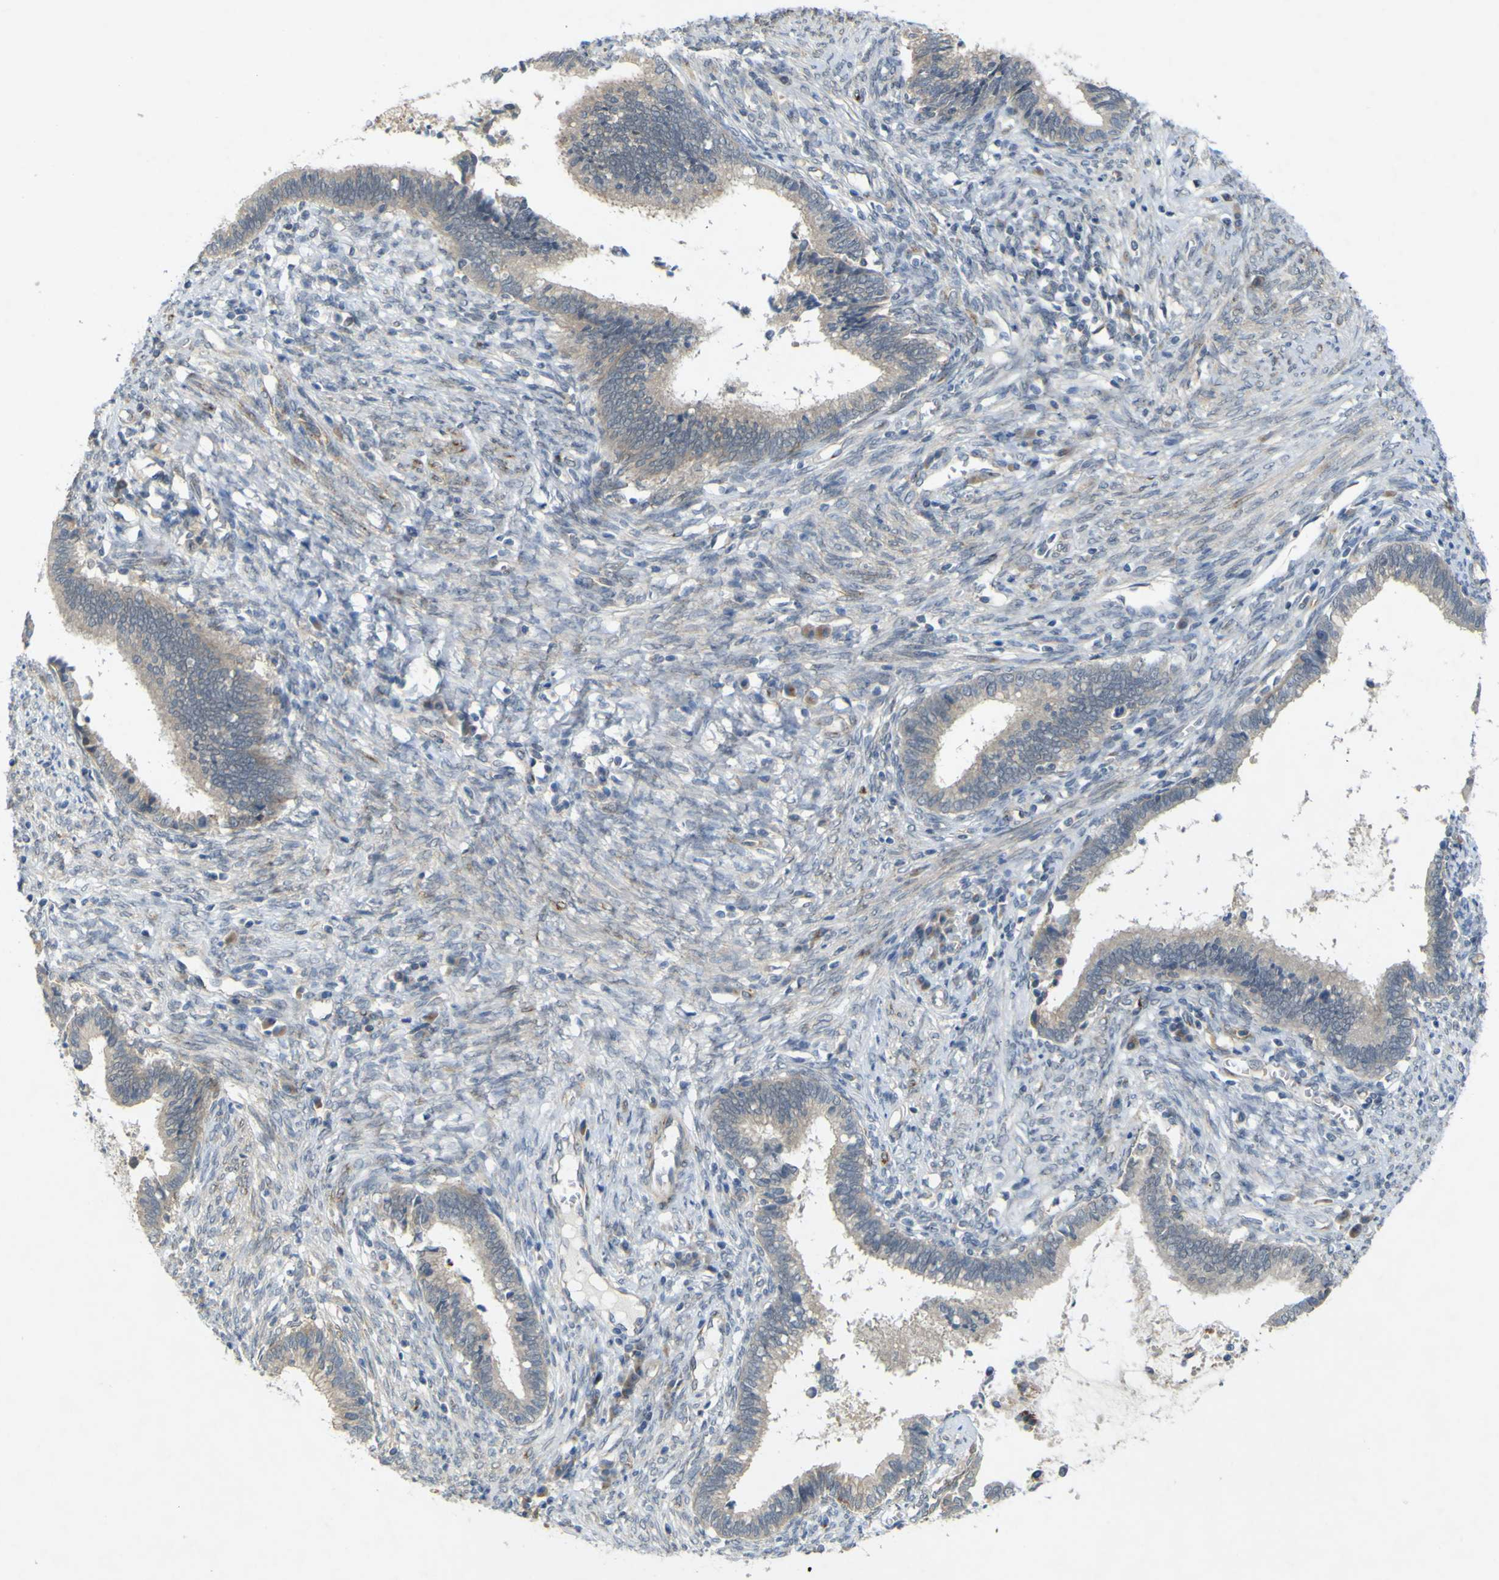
{"staining": {"intensity": "negative", "quantity": "none", "location": "none"}, "tissue": "cervical cancer", "cell_type": "Tumor cells", "image_type": "cancer", "snomed": [{"axis": "morphology", "description": "Adenocarcinoma, NOS"}, {"axis": "topography", "description": "Cervix"}], "caption": "Immunohistochemistry (IHC) photomicrograph of cervical cancer stained for a protein (brown), which displays no positivity in tumor cells.", "gene": "IGF2R", "patient": {"sex": "female", "age": 44}}